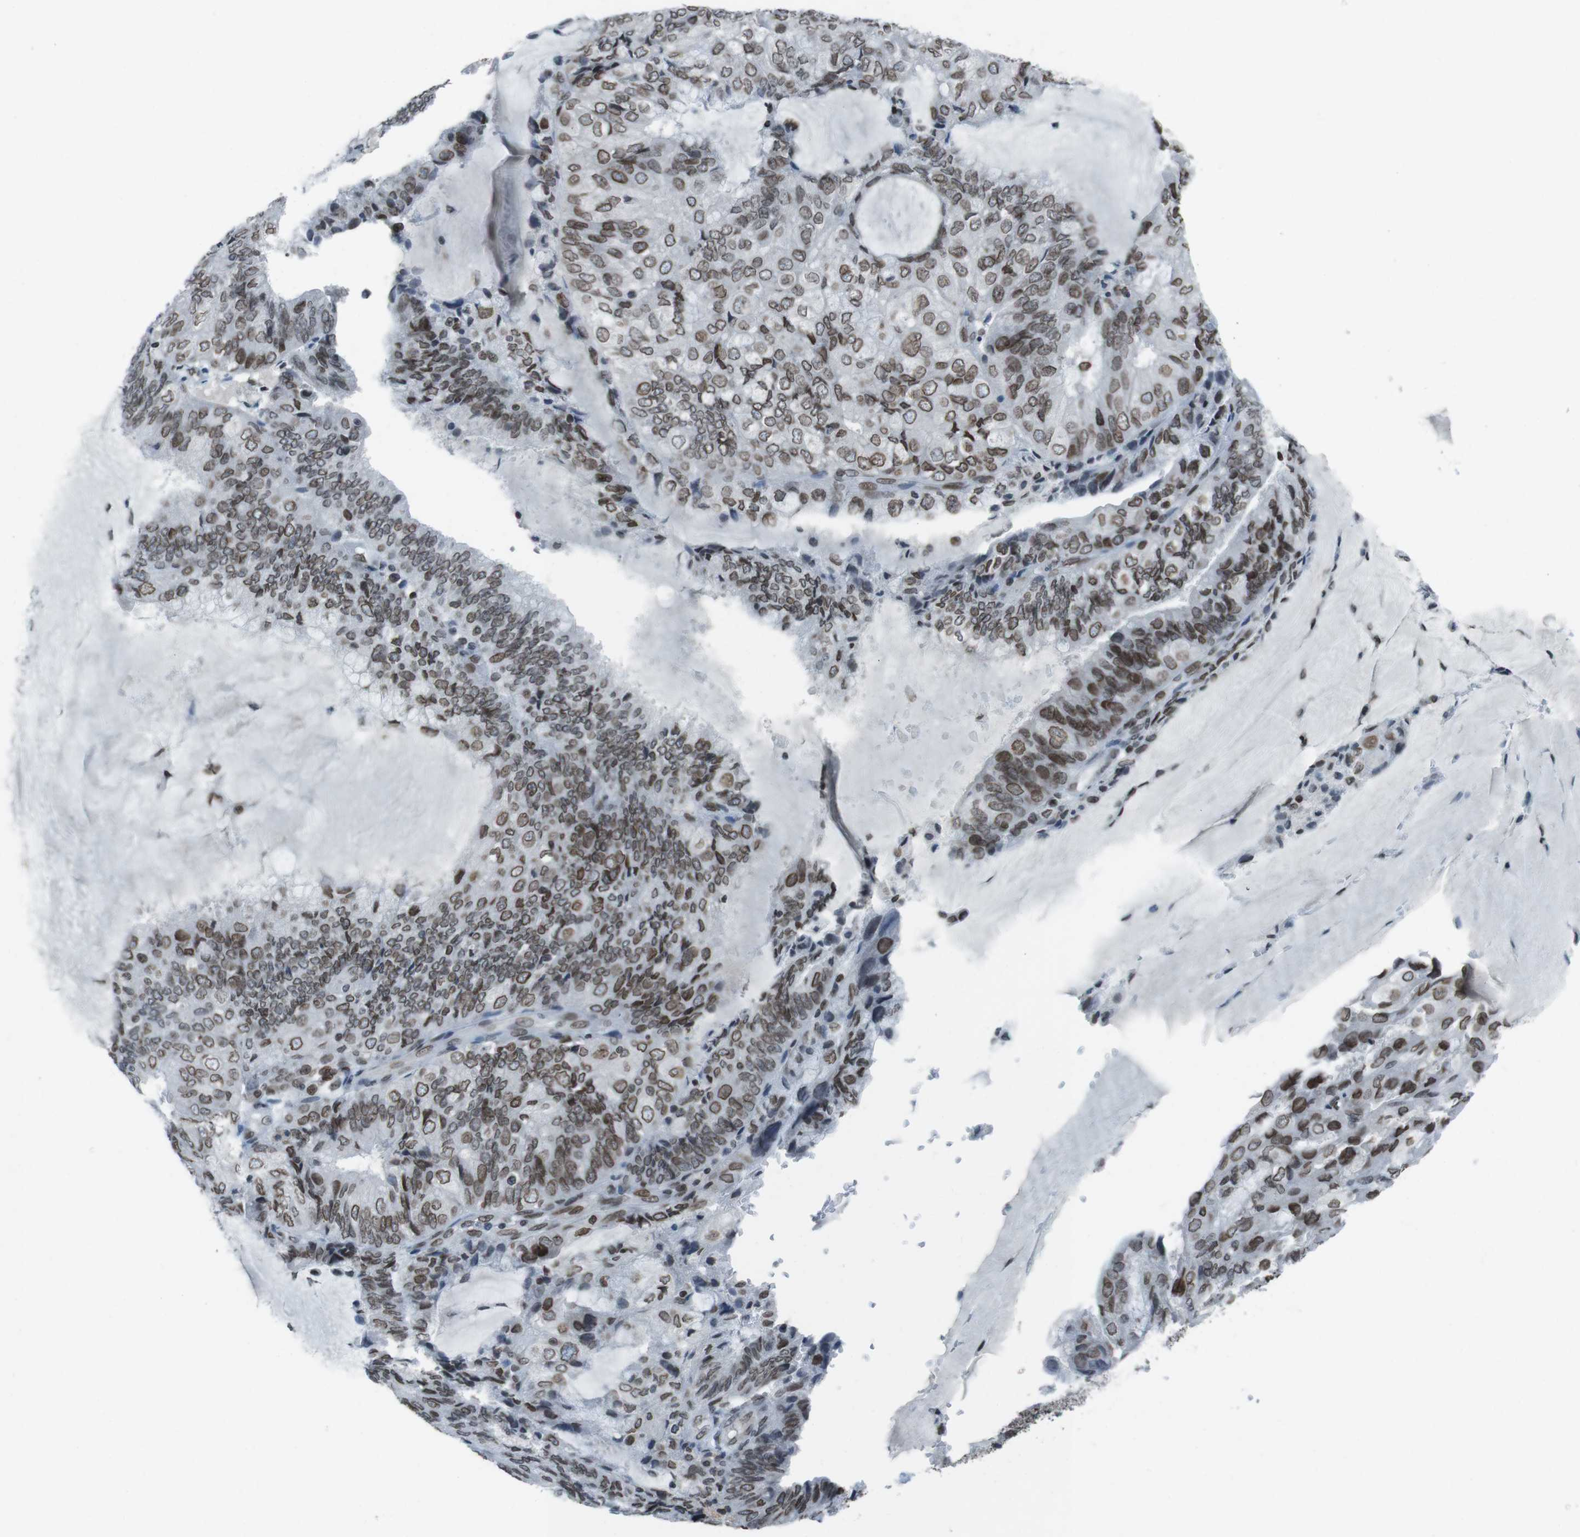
{"staining": {"intensity": "moderate", "quantity": ">75%", "location": "cytoplasmic/membranous,nuclear"}, "tissue": "endometrial cancer", "cell_type": "Tumor cells", "image_type": "cancer", "snomed": [{"axis": "morphology", "description": "Adenocarcinoma, NOS"}, {"axis": "topography", "description": "Endometrium"}], "caption": "Protein expression analysis of endometrial cancer (adenocarcinoma) reveals moderate cytoplasmic/membranous and nuclear staining in about >75% of tumor cells.", "gene": "MAD1L1", "patient": {"sex": "female", "age": 81}}